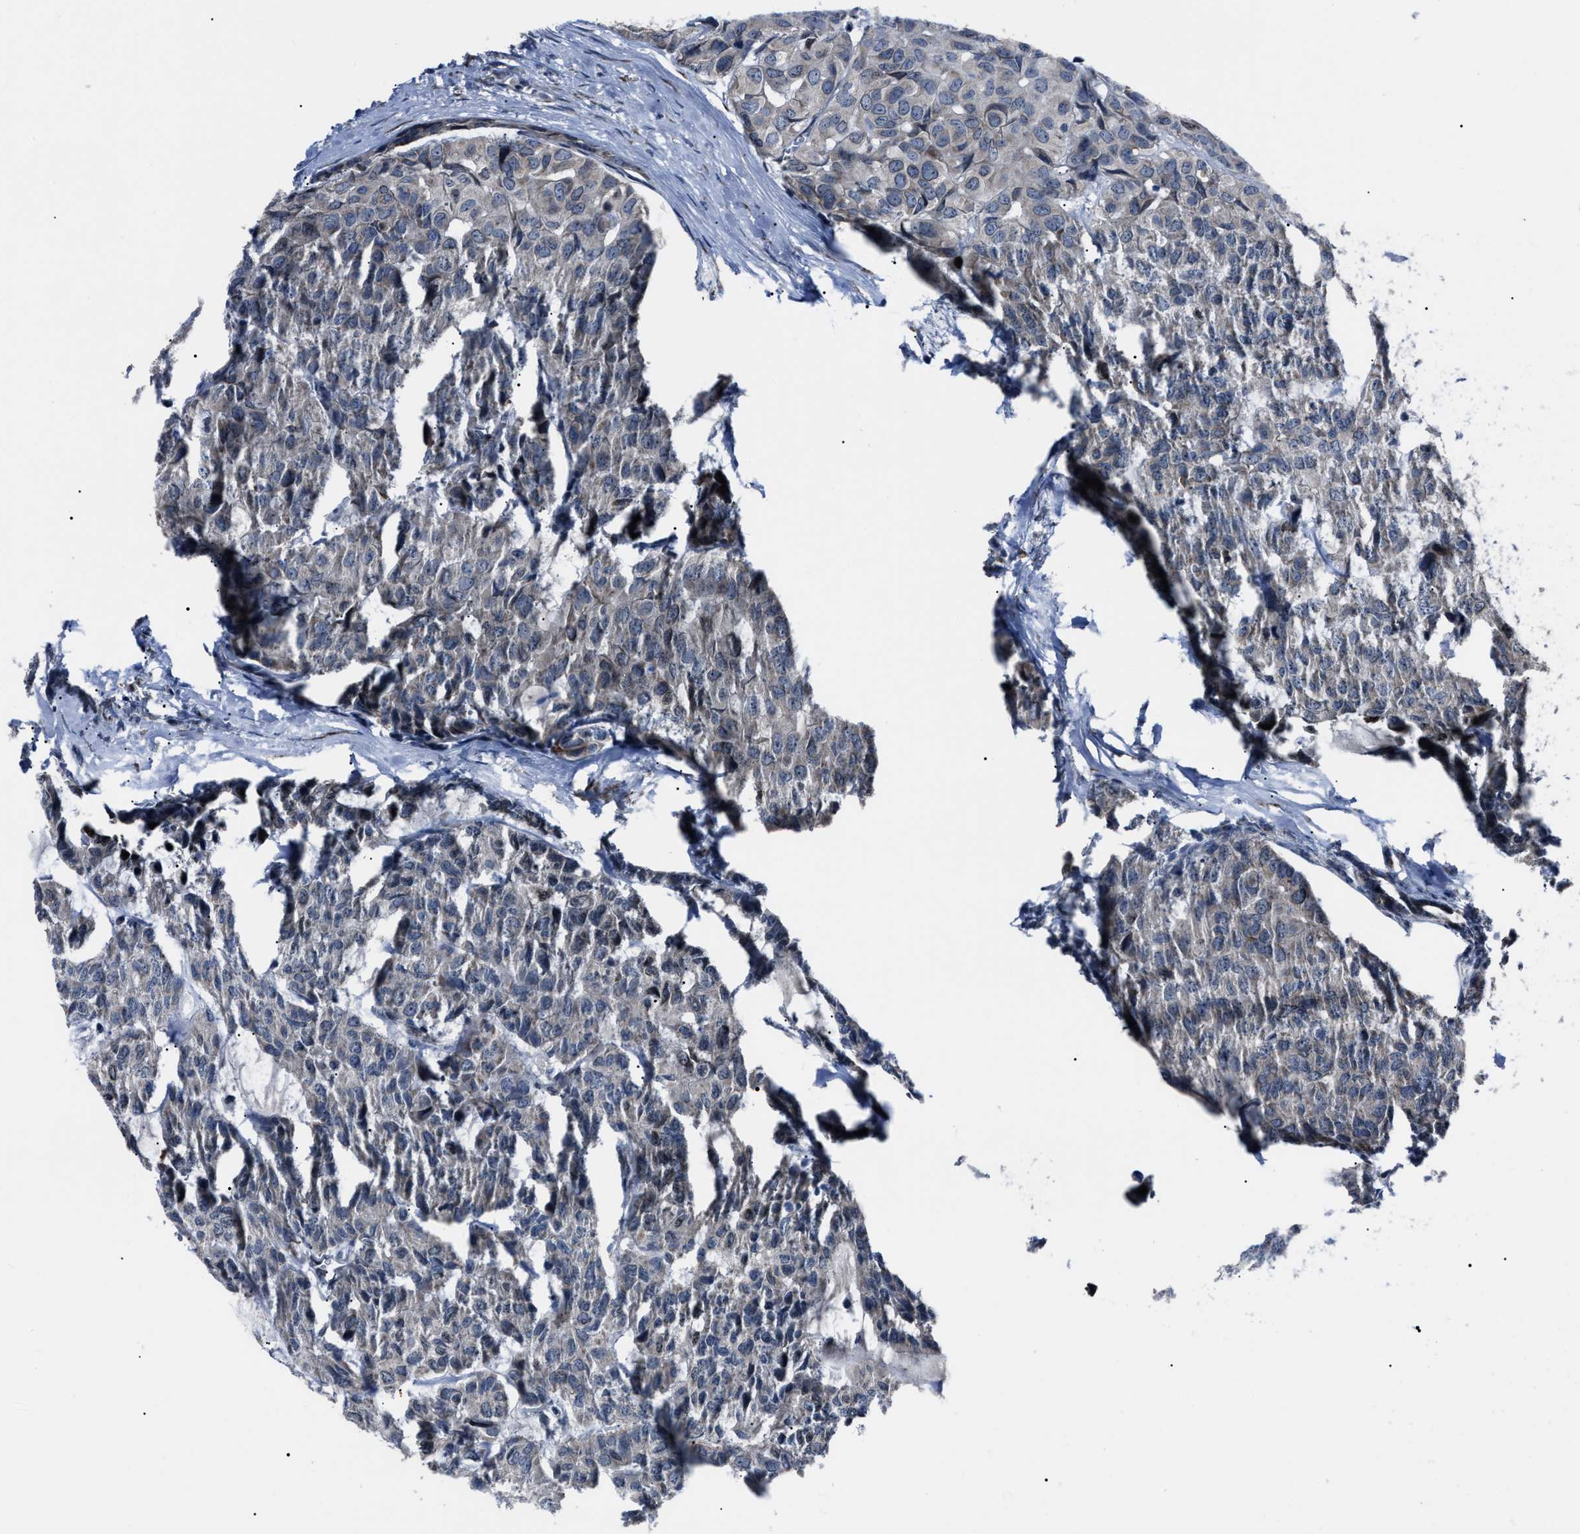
{"staining": {"intensity": "weak", "quantity": "<25%", "location": "cytoplasmic/membranous"}, "tissue": "head and neck cancer", "cell_type": "Tumor cells", "image_type": "cancer", "snomed": [{"axis": "morphology", "description": "Adenocarcinoma, NOS"}, {"axis": "topography", "description": "Salivary gland, NOS"}, {"axis": "topography", "description": "Head-Neck"}], "caption": "The micrograph shows no significant positivity in tumor cells of head and neck cancer (adenocarcinoma).", "gene": "LRRC14", "patient": {"sex": "female", "age": 76}}